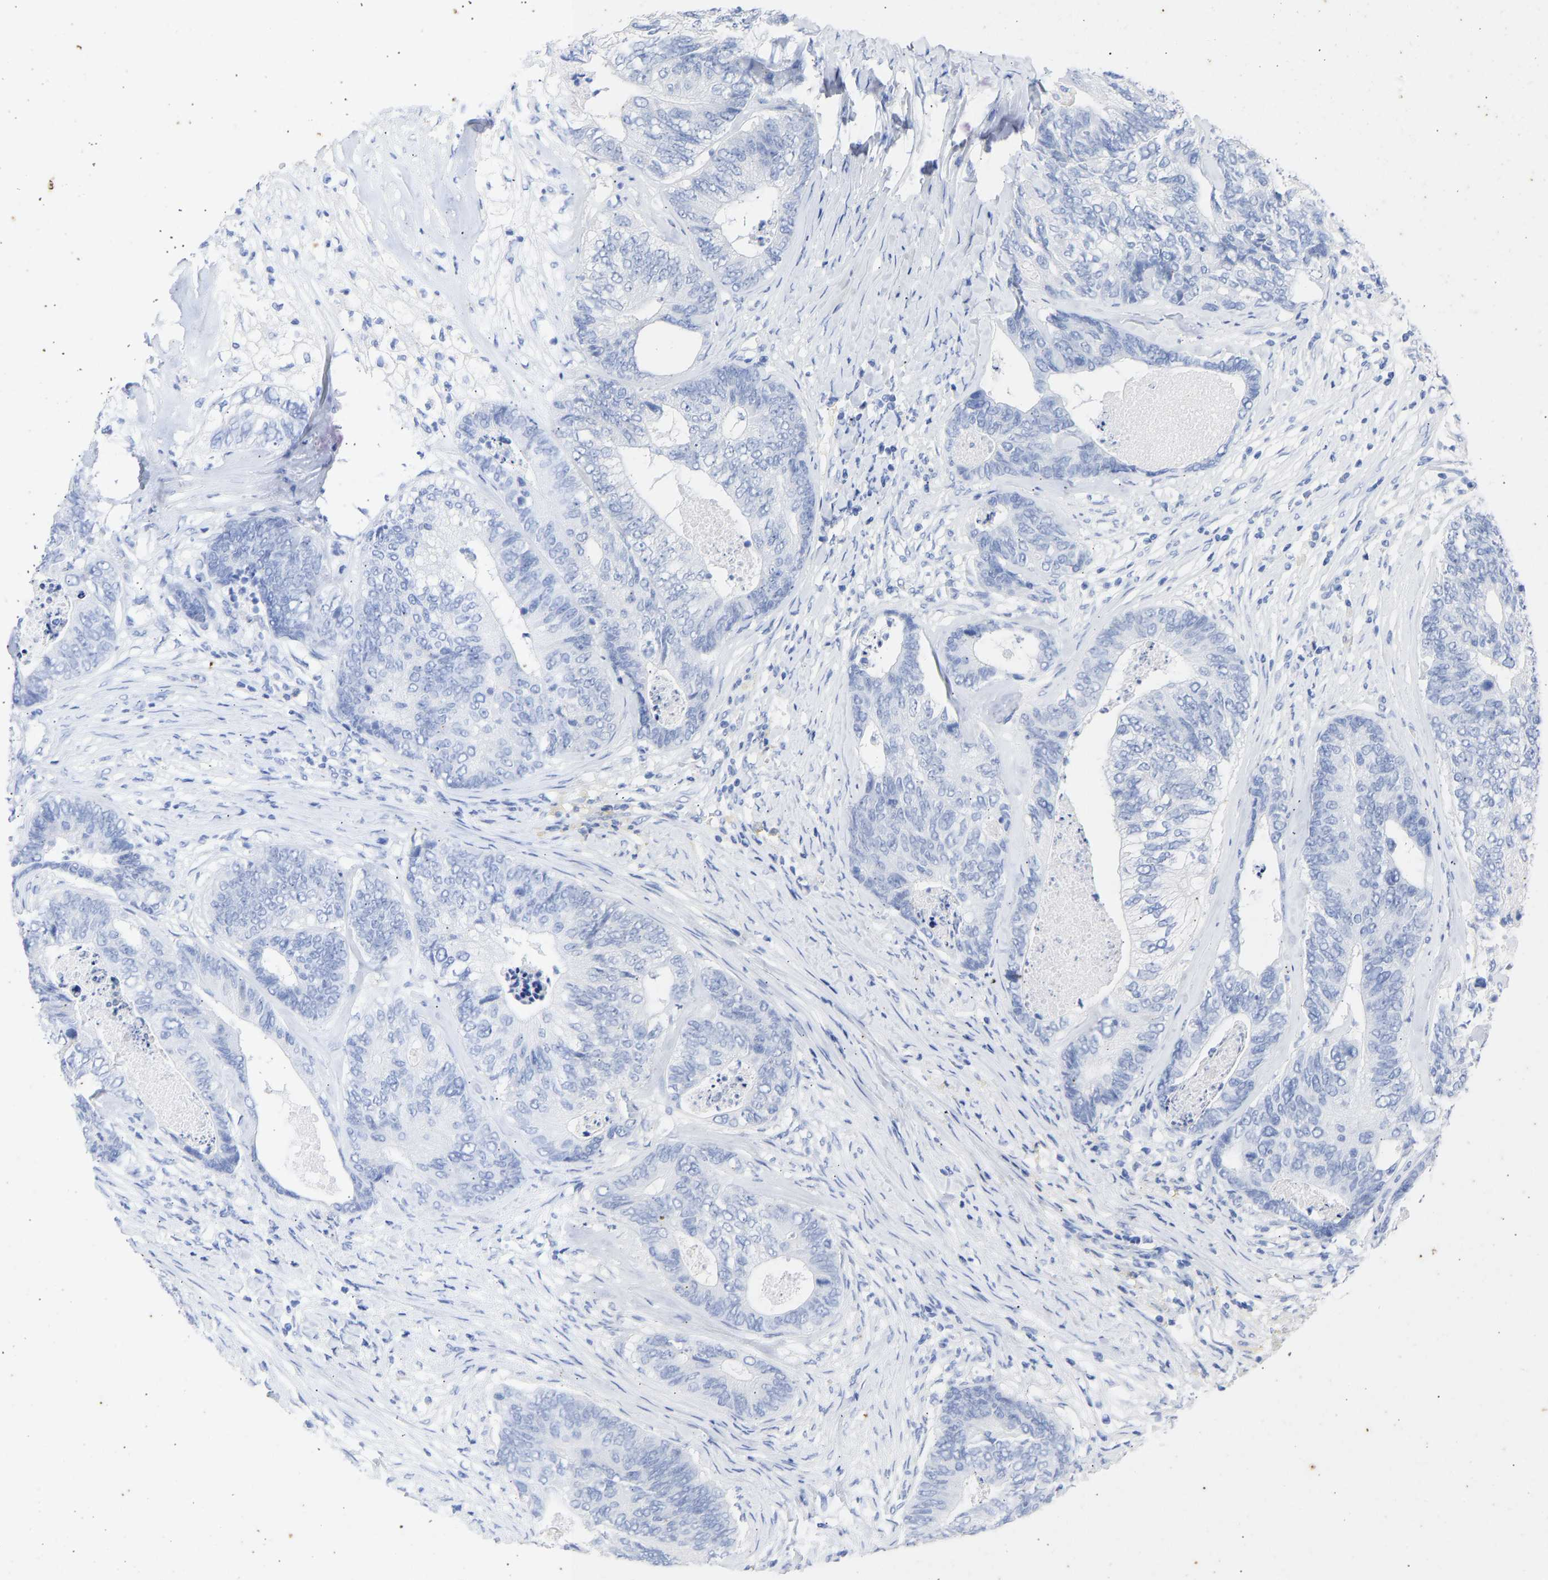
{"staining": {"intensity": "negative", "quantity": "none", "location": "none"}, "tissue": "colorectal cancer", "cell_type": "Tumor cells", "image_type": "cancer", "snomed": [{"axis": "morphology", "description": "Adenocarcinoma, NOS"}, {"axis": "topography", "description": "Colon"}], "caption": "IHC micrograph of human adenocarcinoma (colorectal) stained for a protein (brown), which displays no positivity in tumor cells. Nuclei are stained in blue.", "gene": "KRT1", "patient": {"sex": "female", "age": 67}}